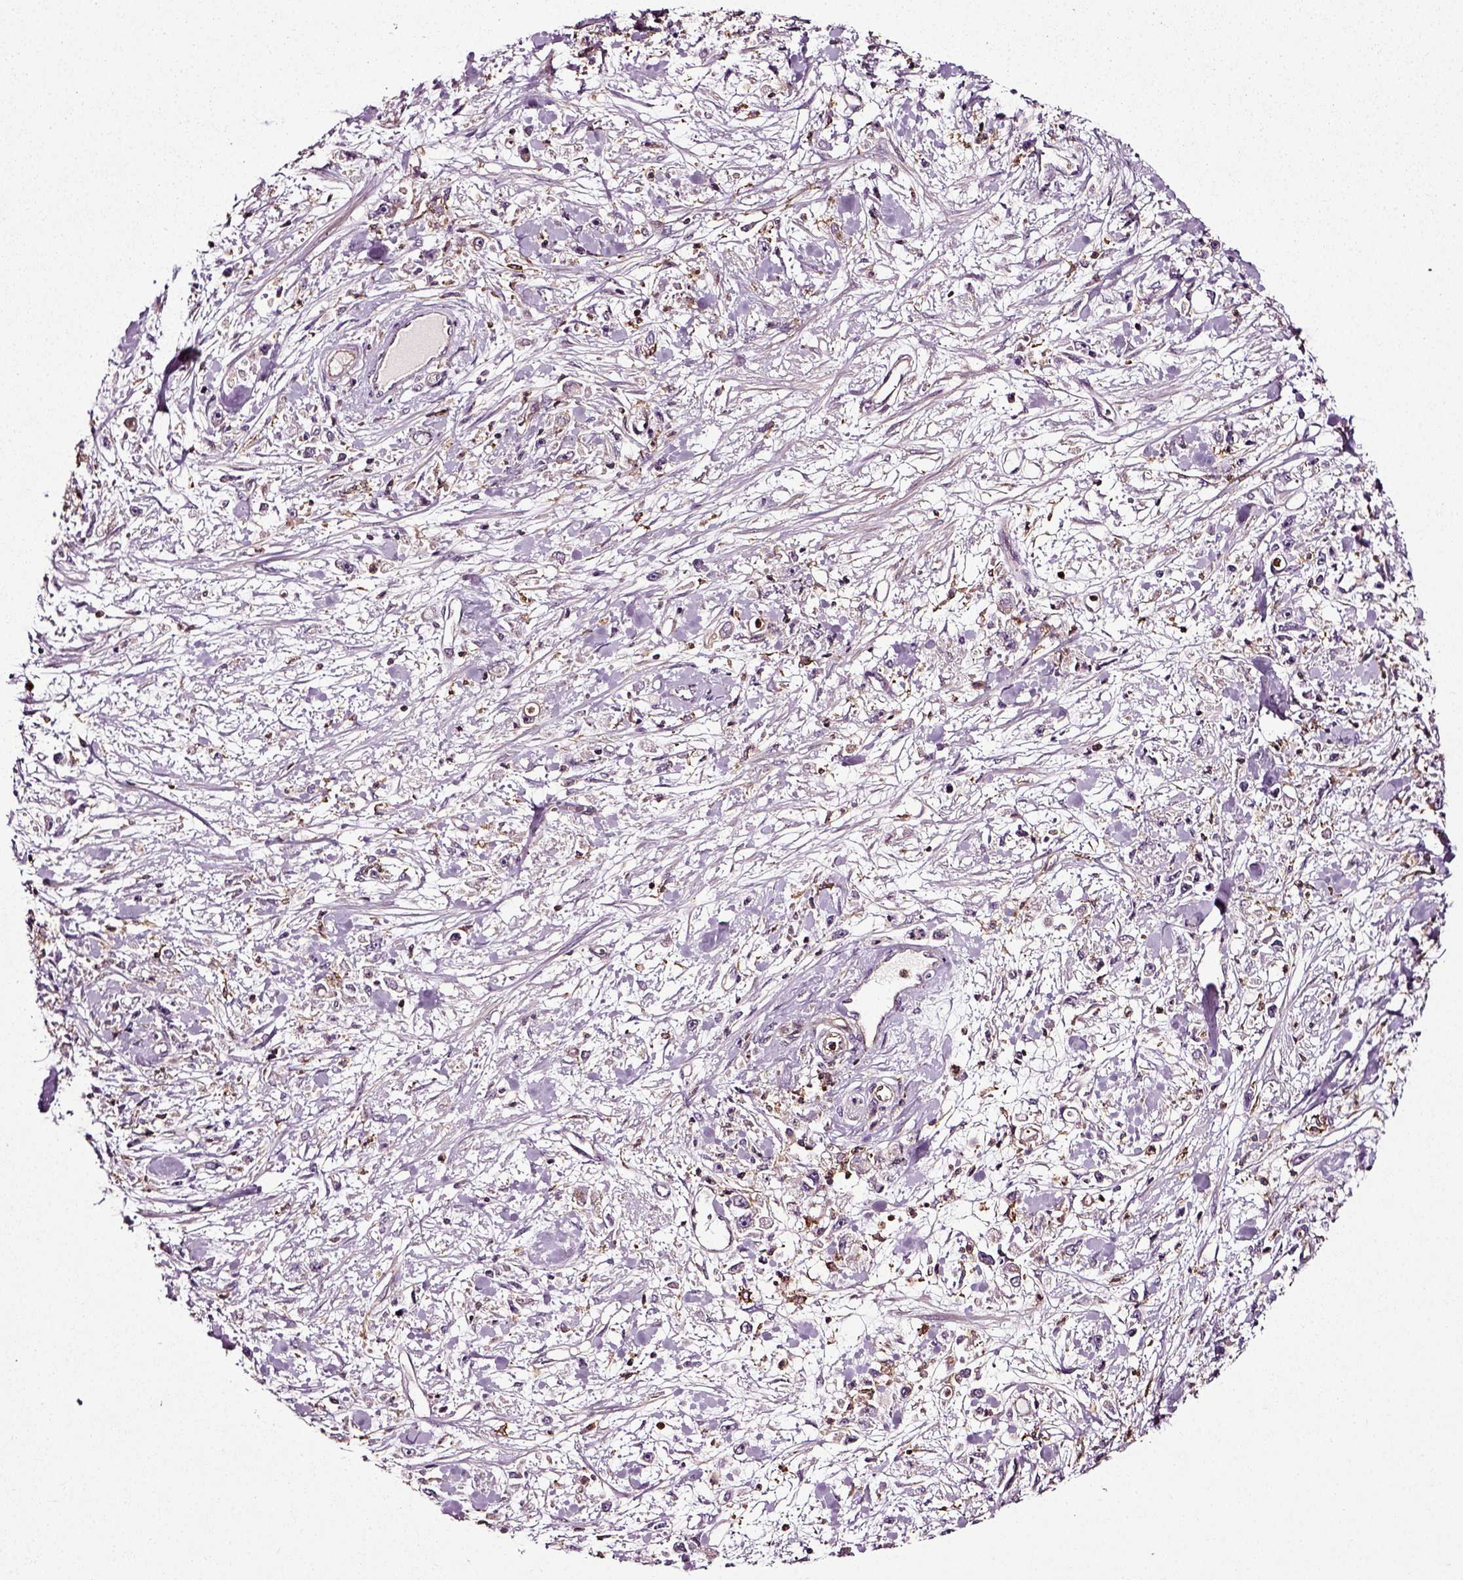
{"staining": {"intensity": "negative", "quantity": "none", "location": "none"}, "tissue": "stomach cancer", "cell_type": "Tumor cells", "image_type": "cancer", "snomed": [{"axis": "morphology", "description": "Adenocarcinoma, NOS"}, {"axis": "topography", "description": "Stomach"}], "caption": "Immunohistochemistry (IHC) micrograph of neoplastic tissue: human adenocarcinoma (stomach) stained with DAB demonstrates no significant protein staining in tumor cells. (DAB immunohistochemistry (IHC), high magnification).", "gene": "RHOF", "patient": {"sex": "female", "age": 59}}